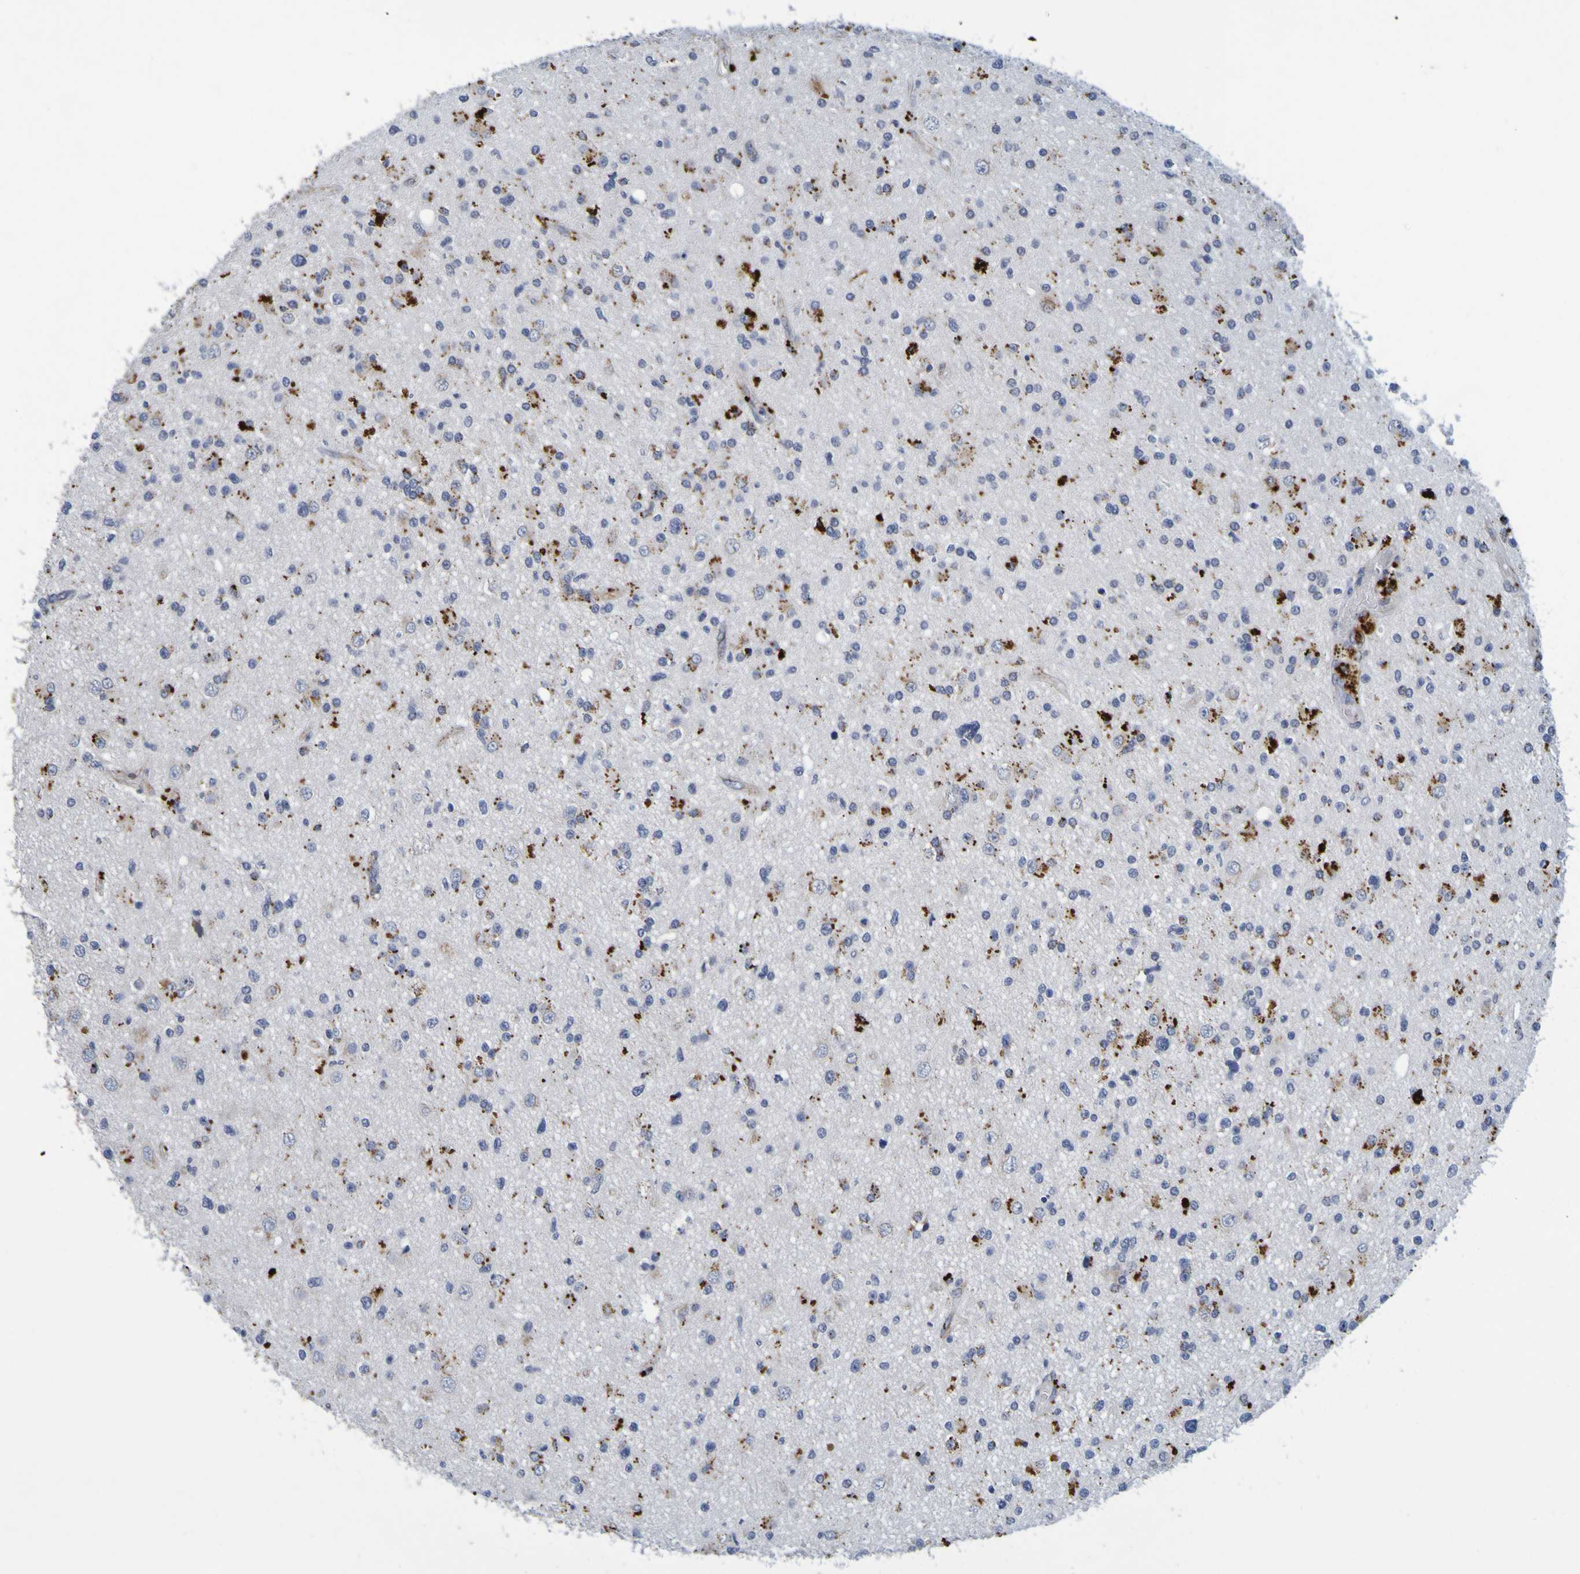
{"staining": {"intensity": "strong", "quantity": "25%-75%", "location": "cytoplasmic/membranous"}, "tissue": "glioma", "cell_type": "Tumor cells", "image_type": "cancer", "snomed": [{"axis": "morphology", "description": "Glioma, malignant, High grade"}, {"axis": "topography", "description": "Brain"}], "caption": "The micrograph demonstrates a brown stain indicating the presence of a protein in the cytoplasmic/membranous of tumor cells in glioma.", "gene": "TPH1", "patient": {"sex": "male", "age": 33}}